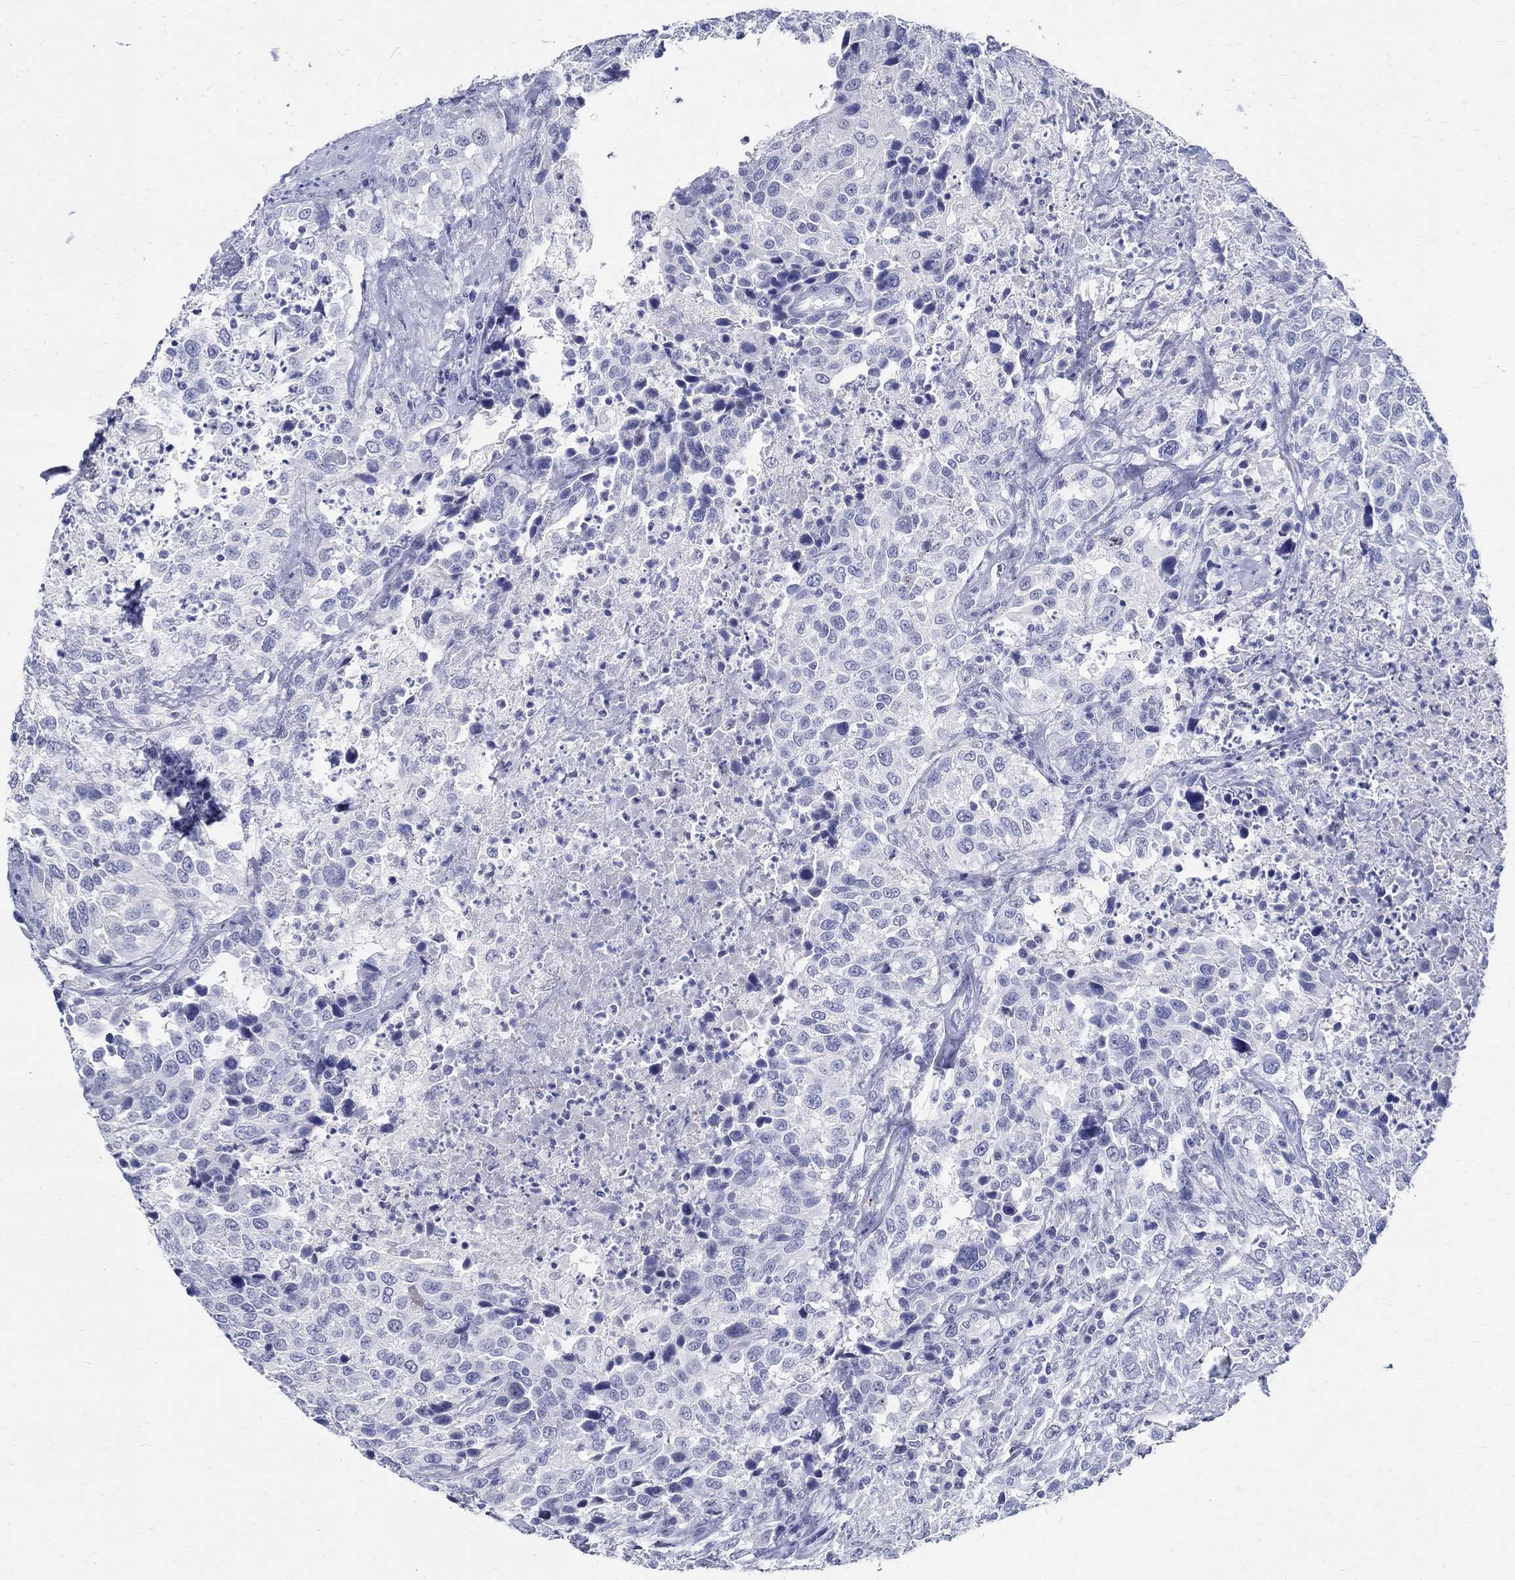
{"staining": {"intensity": "negative", "quantity": "none", "location": "none"}, "tissue": "urothelial cancer", "cell_type": "Tumor cells", "image_type": "cancer", "snomed": [{"axis": "morphology", "description": "Urothelial carcinoma, NOS"}, {"axis": "morphology", "description": "Urothelial carcinoma, High grade"}, {"axis": "topography", "description": "Urinary bladder"}], "caption": "IHC histopathology image of urothelial cancer stained for a protein (brown), which demonstrates no staining in tumor cells.", "gene": "BSPRY", "patient": {"sex": "female", "age": 64}}